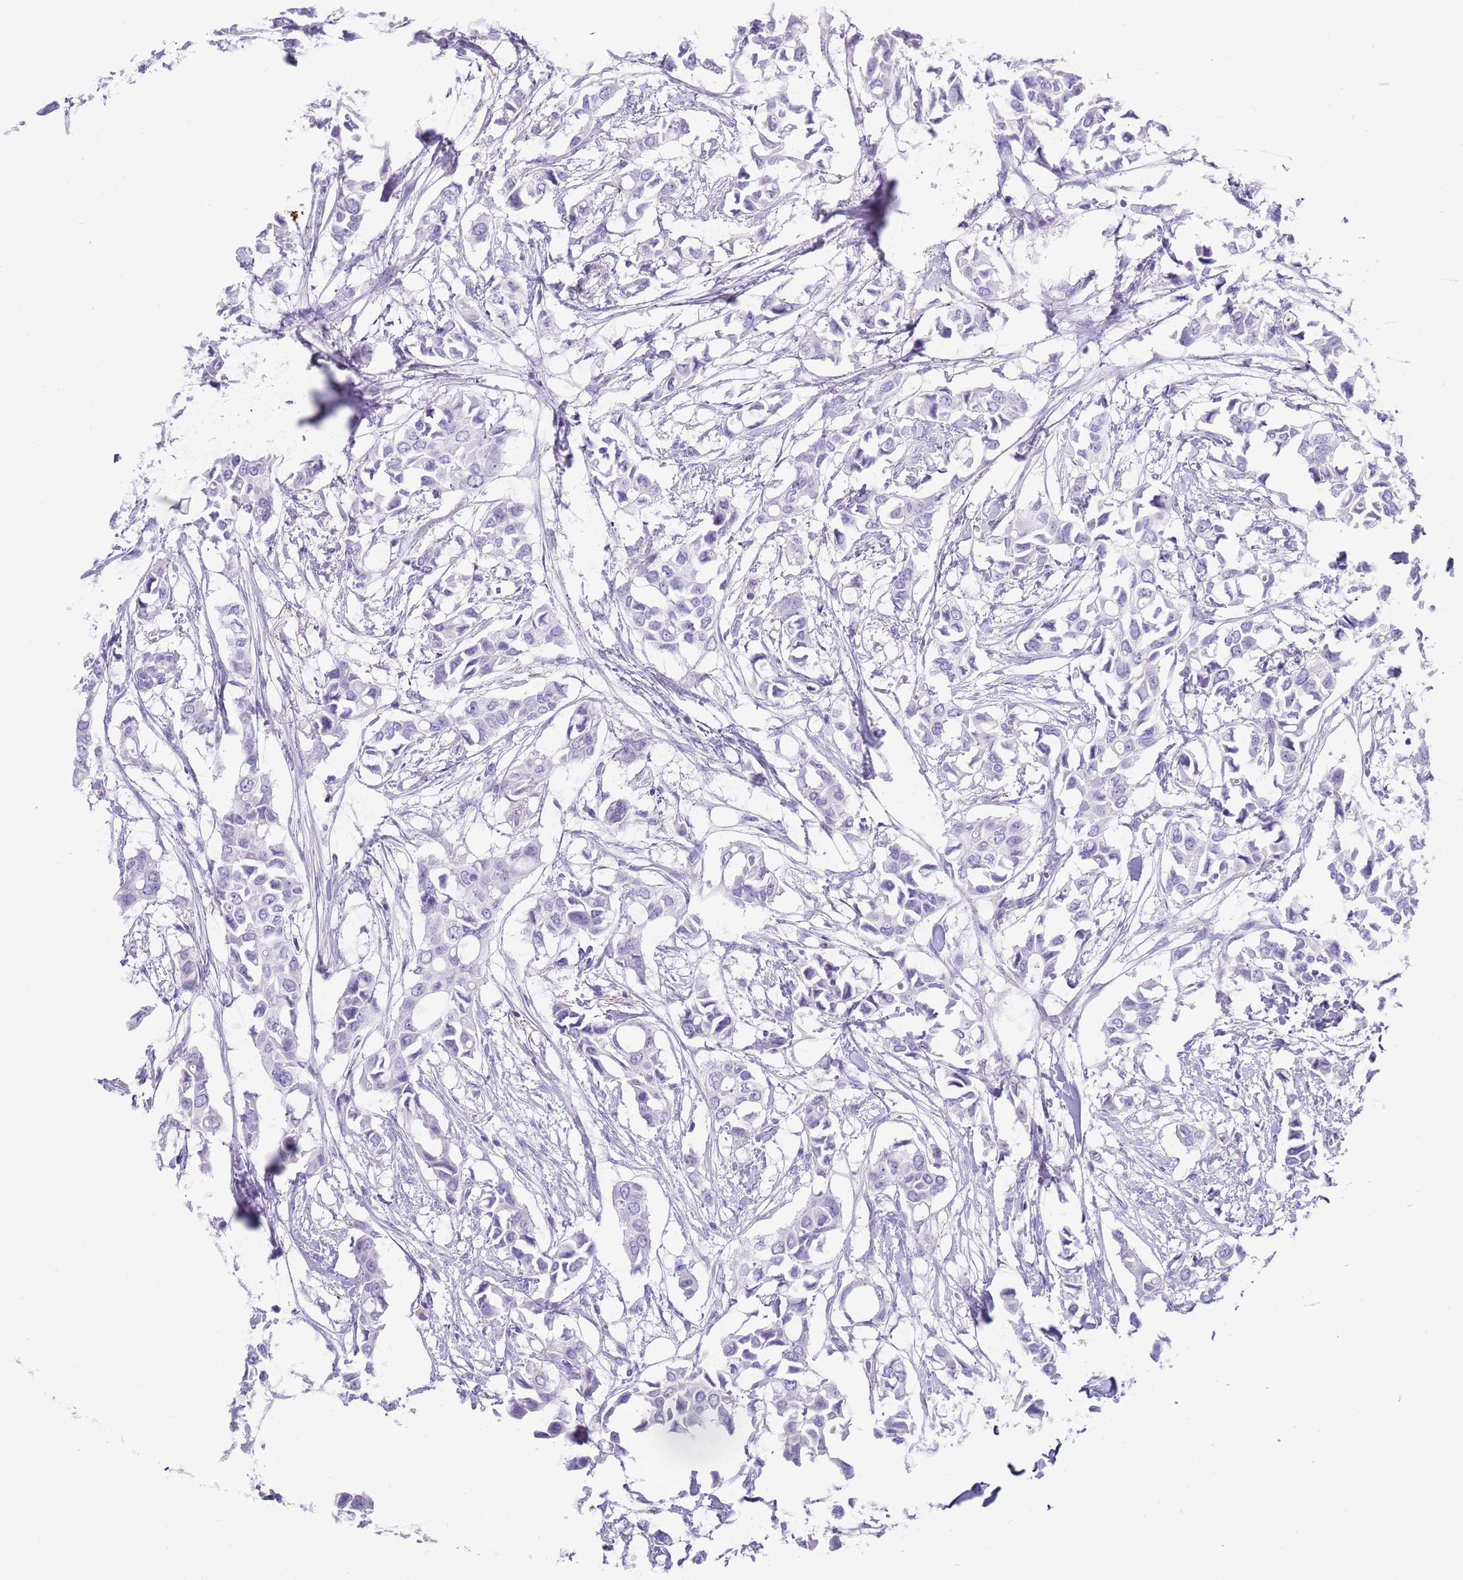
{"staining": {"intensity": "negative", "quantity": "none", "location": "none"}, "tissue": "breast cancer", "cell_type": "Tumor cells", "image_type": "cancer", "snomed": [{"axis": "morphology", "description": "Duct carcinoma"}, {"axis": "topography", "description": "Breast"}], "caption": "Breast cancer was stained to show a protein in brown. There is no significant expression in tumor cells.", "gene": "CPXM2", "patient": {"sex": "female", "age": 41}}